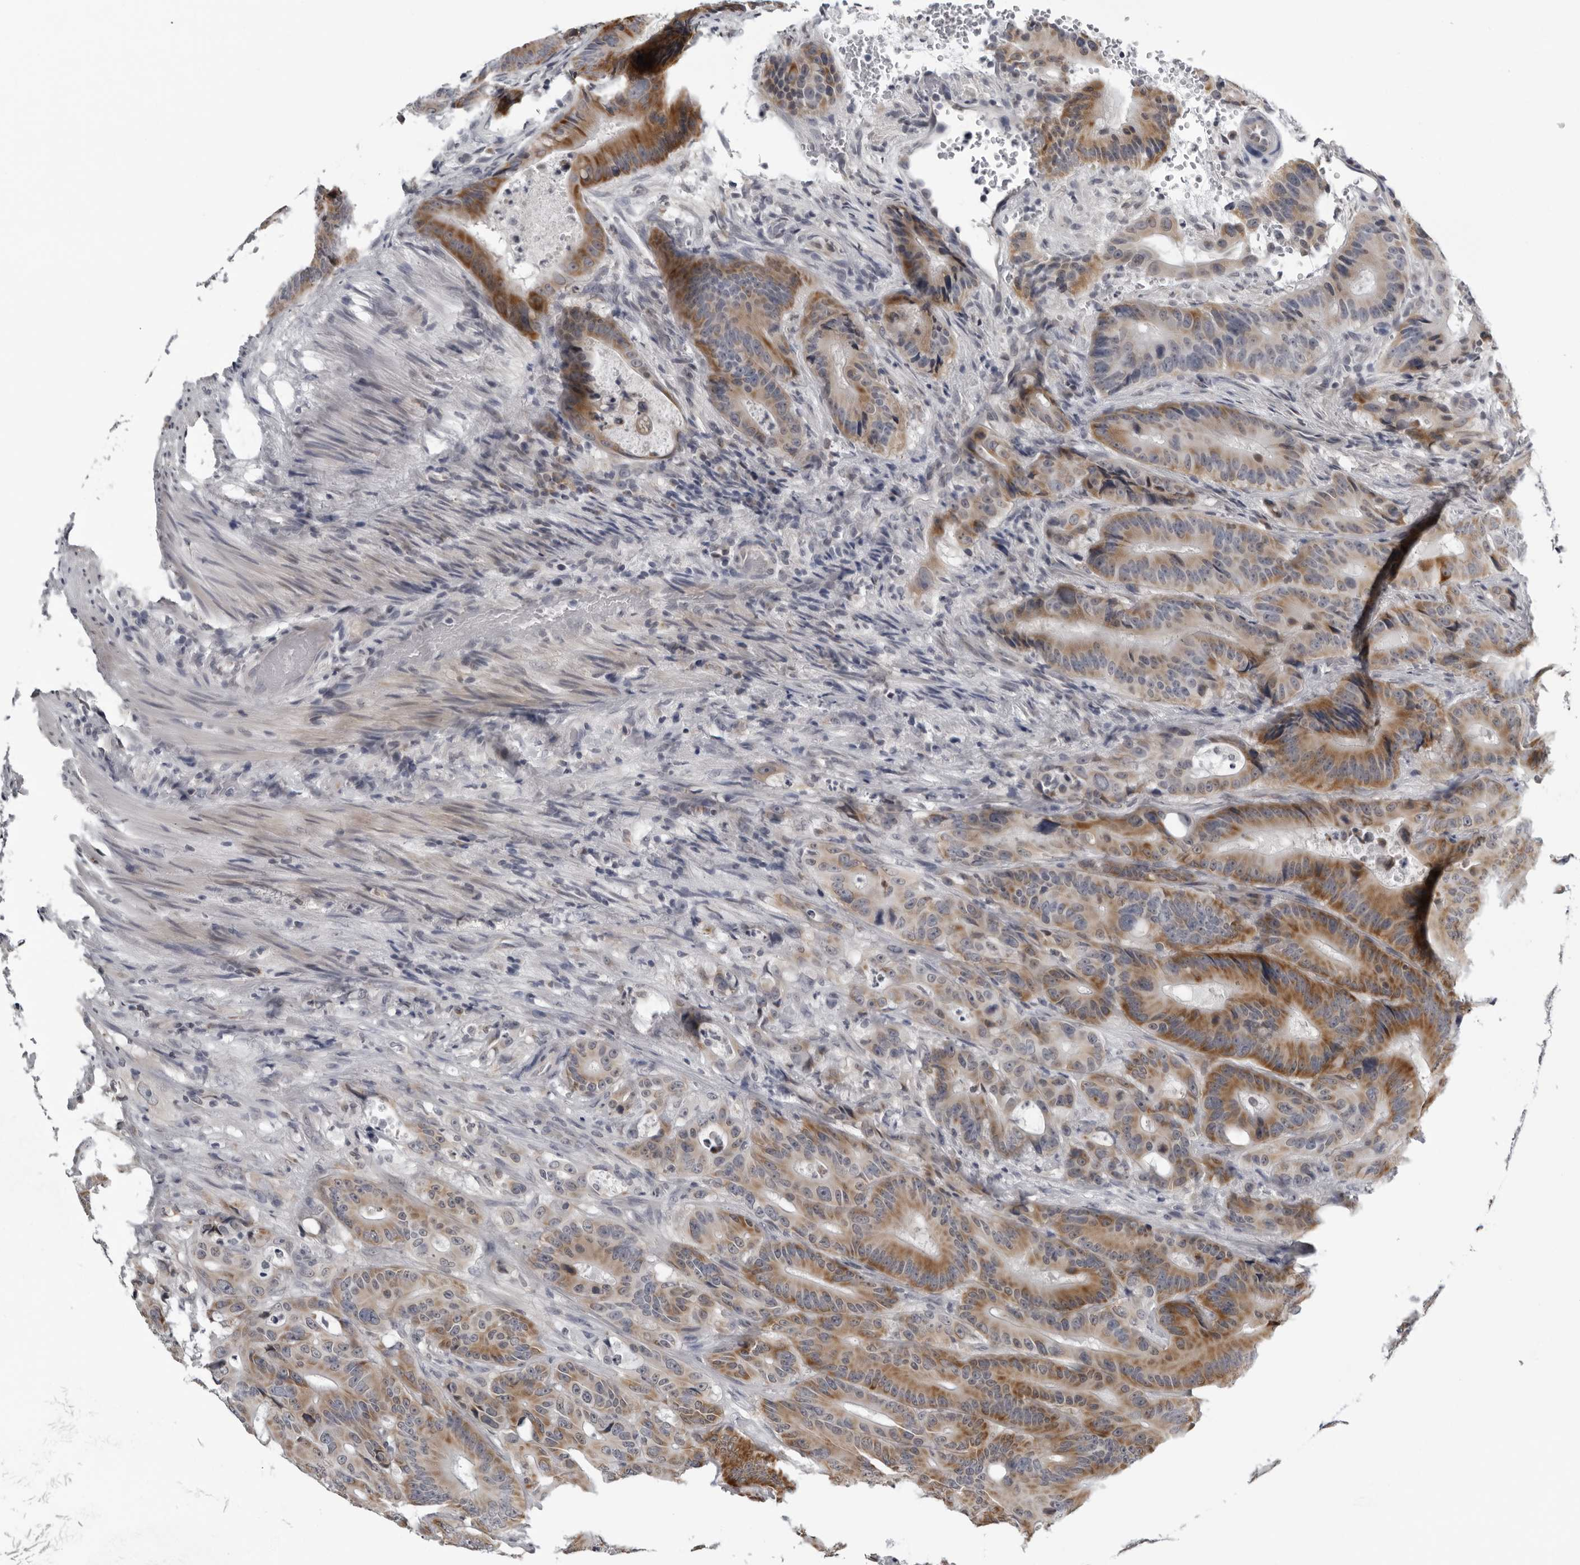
{"staining": {"intensity": "strong", "quantity": "25%-75%", "location": "cytoplasmic/membranous"}, "tissue": "colorectal cancer", "cell_type": "Tumor cells", "image_type": "cancer", "snomed": [{"axis": "morphology", "description": "Adenocarcinoma, NOS"}, {"axis": "topography", "description": "Colon"}], "caption": "Human adenocarcinoma (colorectal) stained with a protein marker shows strong staining in tumor cells.", "gene": "CPT2", "patient": {"sex": "male", "age": 83}}